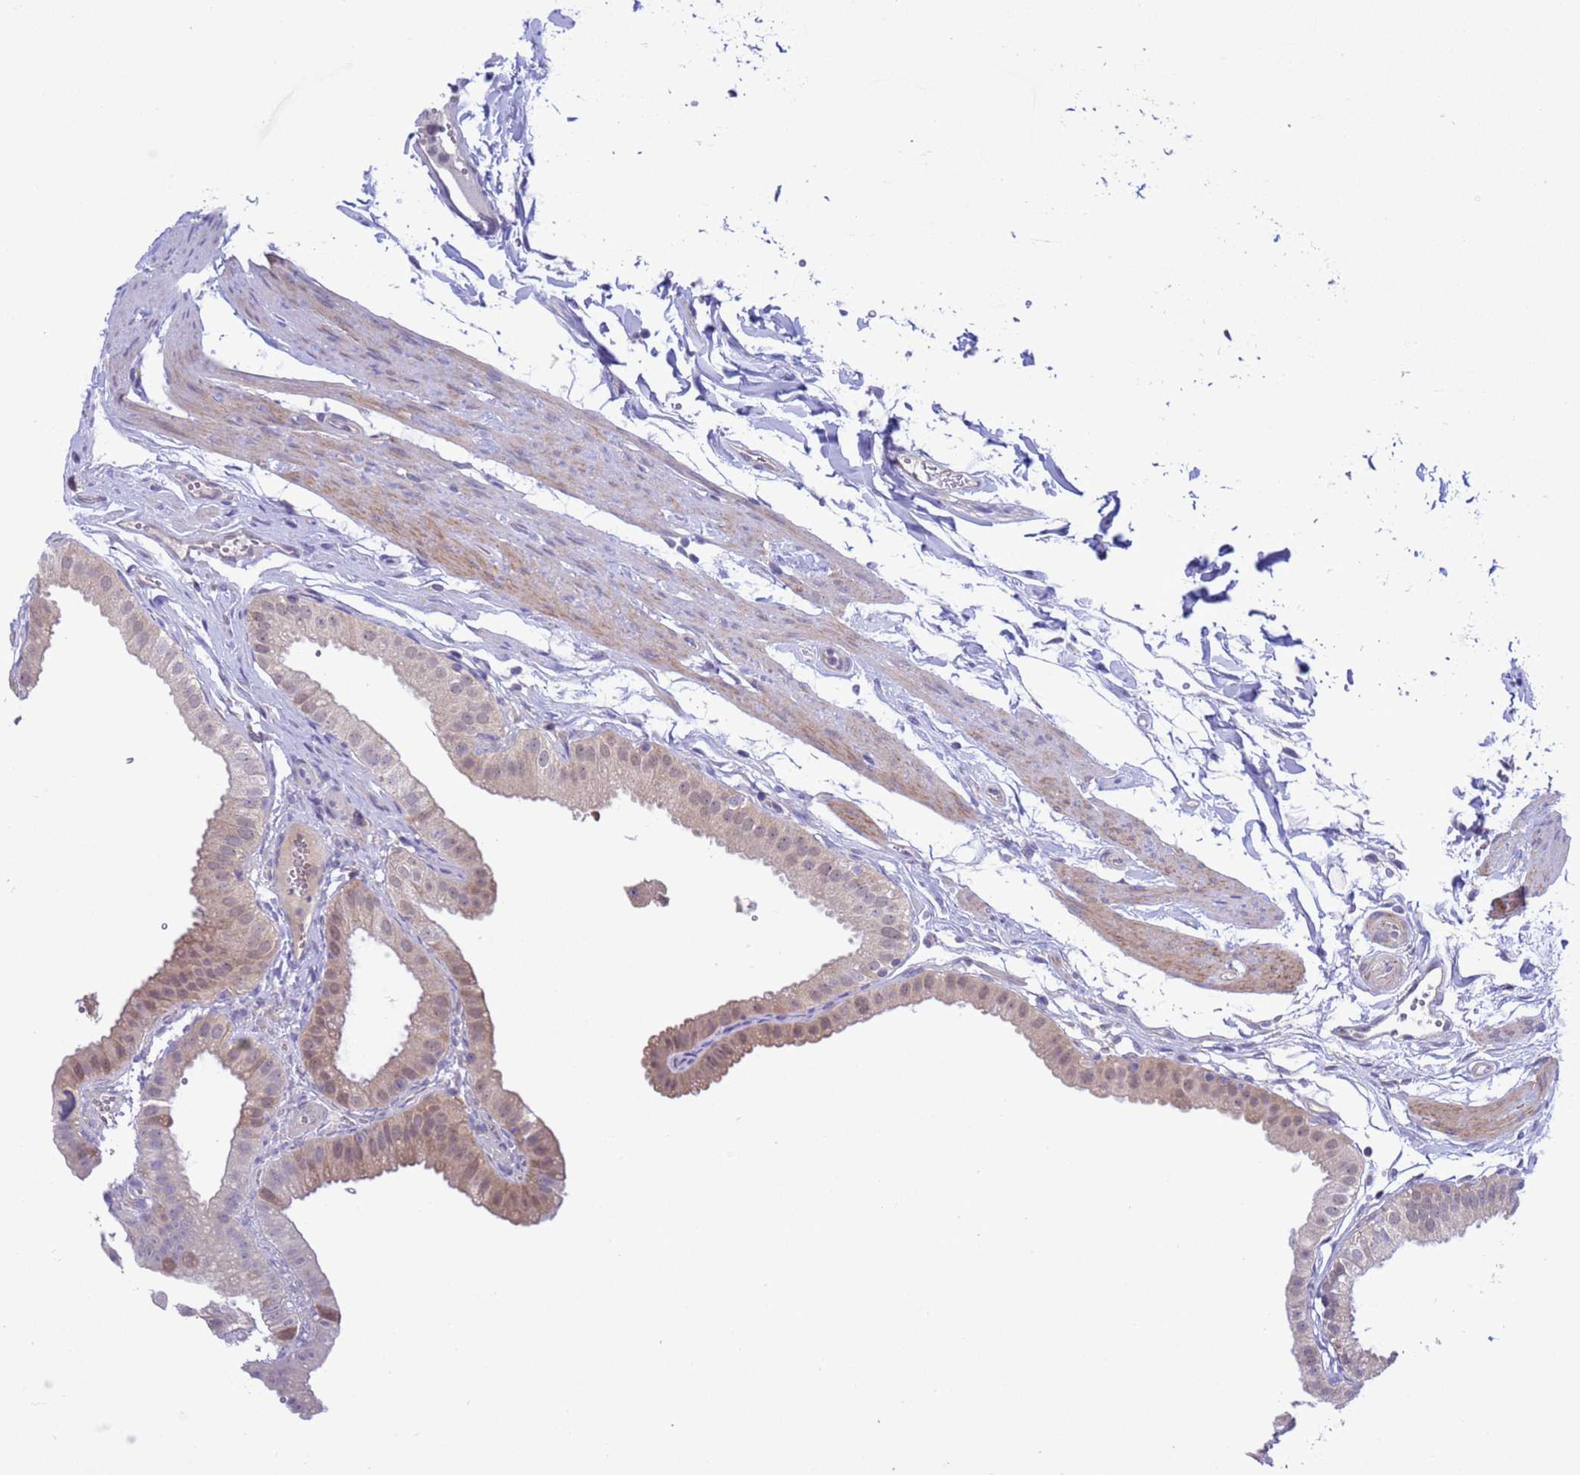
{"staining": {"intensity": "moderate", "quantity": "25%-75%", "location": "cytoplasmic/membranous,nuclear"}, "tissue": "gallbladder", "cell_type": "Glandular cells", "image_type": "normal", "snomed": [{"axis": "morphology", "description": "Normal tissue, NOS"}, {"axis": "topography", "description": "Gallbladder"}], "caption": "Immunohistochemistry (DAB) staining of normal gallbladder exhibits moderate cytoplasmic/membranous,nuclear protein expression in about 25%-75% of glandular cells. (IHC, brightfield microscopy, high magnification).", "gene": "ZNF461", "patient": {"sex": "female", "age": 61}}